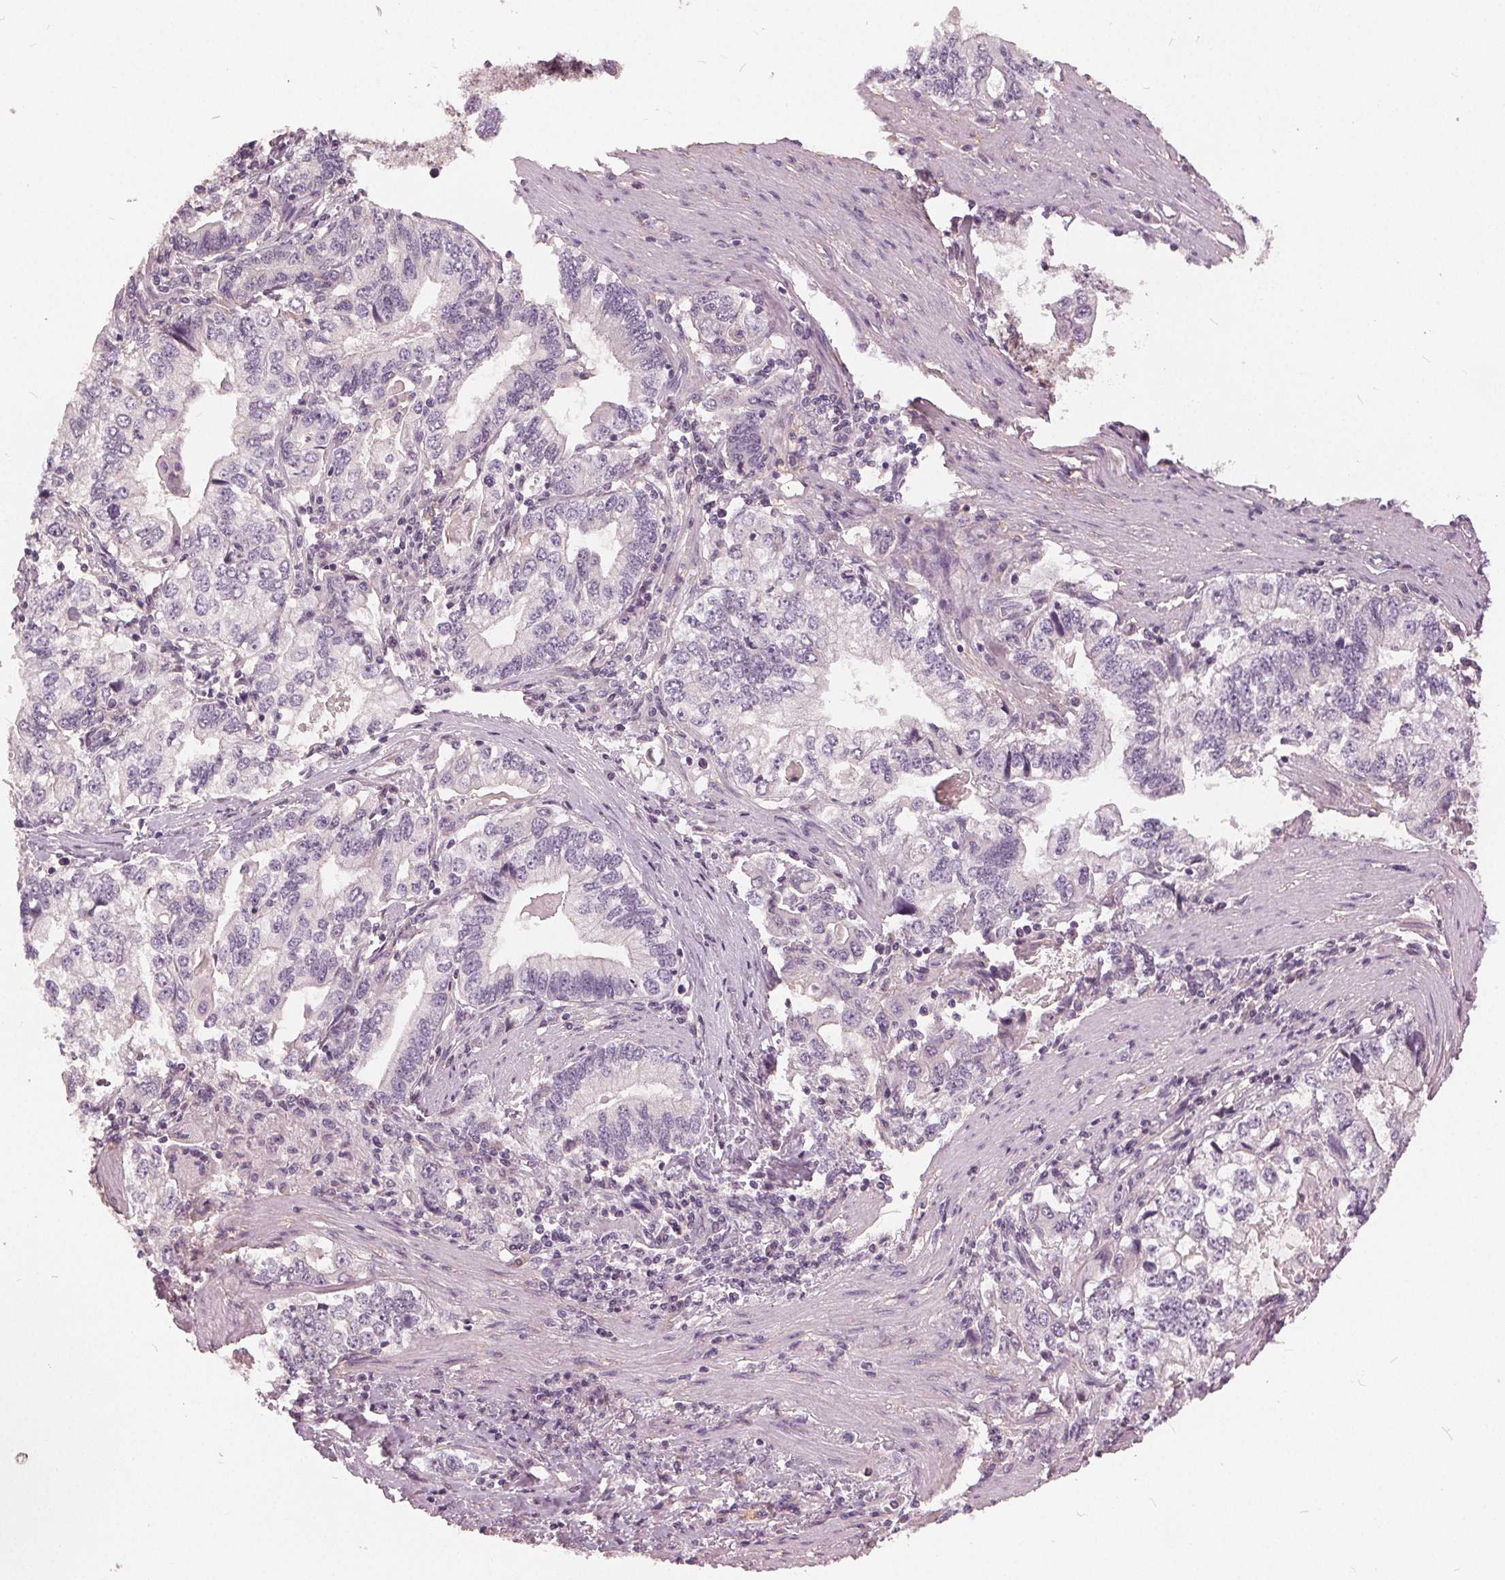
{"staining": {"intensity": "negative", "quantity": "none", "location": "none"}, "tissue": "stomach cancer", "cell_type": "Tumor cells", "image_type": "cancer", "snomed": [{"axis": "morphology", "description": "Adenocarcinoma, NOS"}, {"axis": "topography", "description": "Stomach, lower"}], "caption": "Adenocarcinoma (stomach) was stained to show a protein in brown. There is no significant staining in tumor cells.", "gene": "KLK13", "patient": {"sex": "female", "age": 72}}